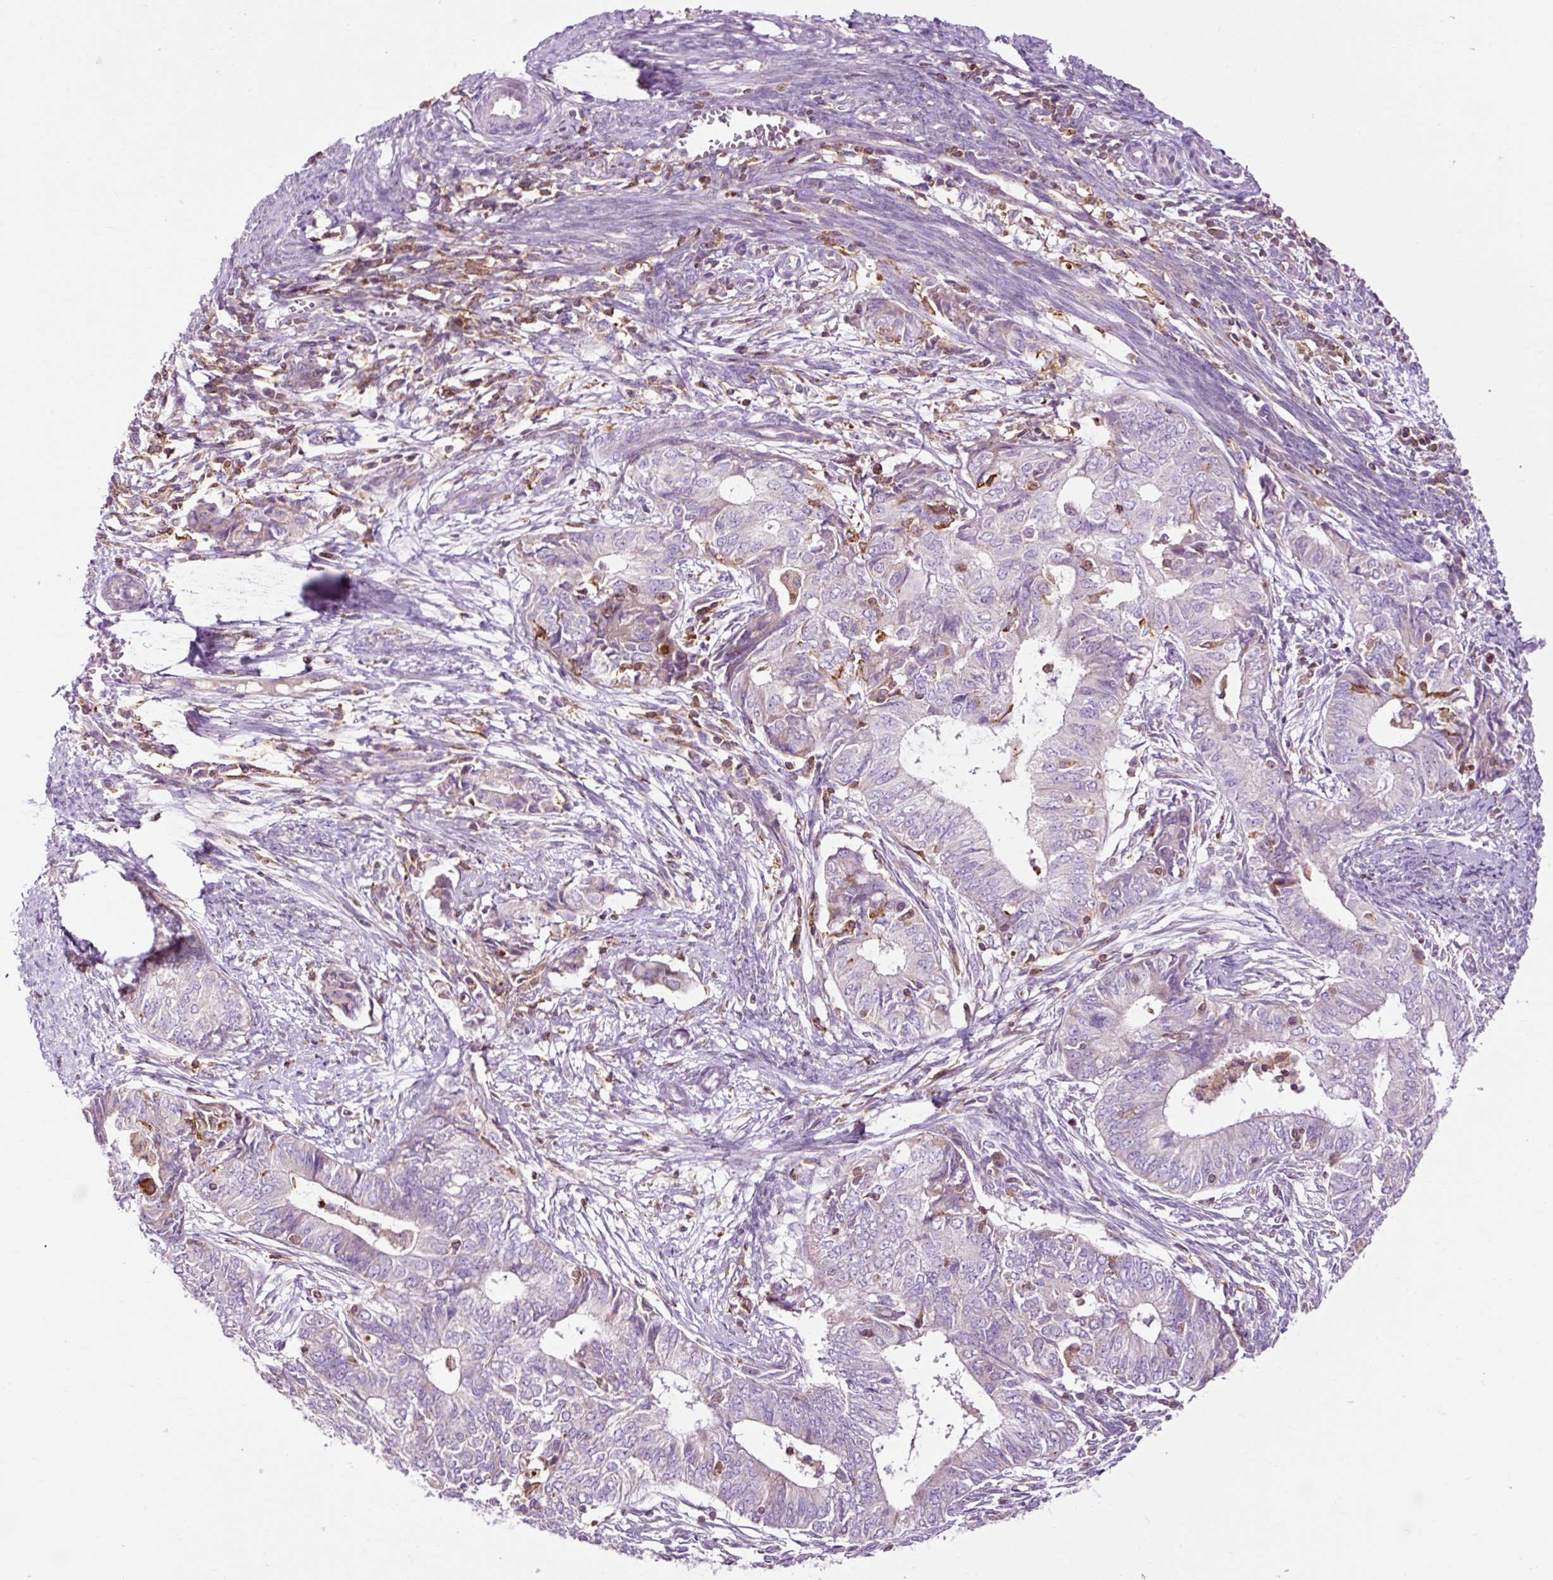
{"staining": {"intensity": "negative", "quantity": "none", "location": "none"}, "tissue": "endometrial cancer", "cell_type": "Tumor cells", "image_type": "cancer", "snomed": [{"axis": "morphology", "description": "Adenocarcinoma, NOS"}, {"axis": "topography", "description": "Endometrium"}], "caption": "Tumor cells are negative for protein expression in human adenocarcinoma (endometrial). The staining was performed using DAB (3,3'-diaminobenzidine) to visualize the protein expression in brown, while the nuclei were stained in blue with hematoxylin (Magnification: 20x).", "gene": "CD83", "patient": {"sex": "female", "age": 62}}